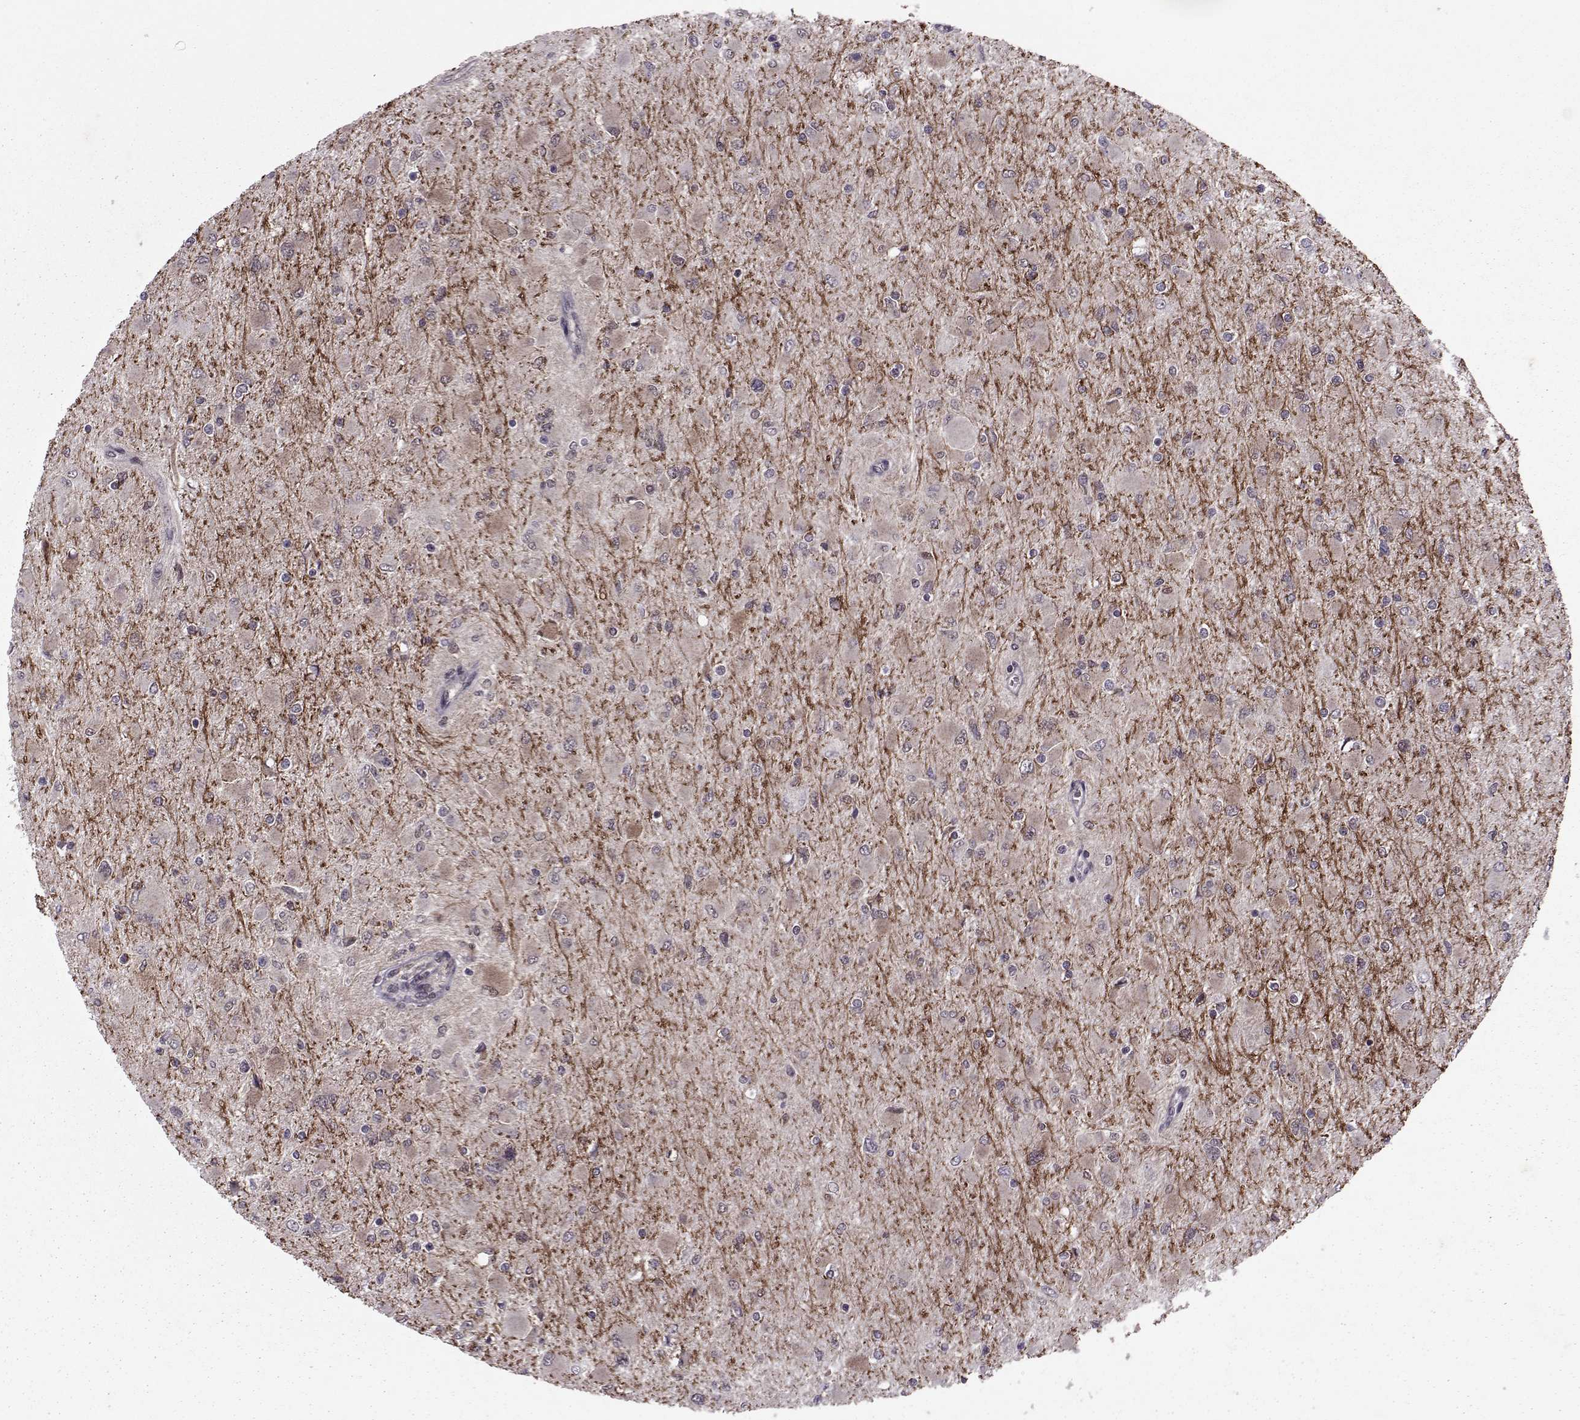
{"staining": {"intensity": "weak", "quantity": "25%-75%", "location": "cytoplasmic/membranous"}, "tissue": "glioma", "cell_type": "Tumor cells", "image_type": "cancer", "snomed": [{"axis": "morphology", "description": "Glioma, malignant, High grade"}, {"axis": "topography", "description": "Cerebral cortex"}], "caption": "Immunohistochemistry (IHC) micrograph of neoplastic tissue: human malignant high-grade glioma stained using immunohistochemistry (IHC) displays low levels of weak protein expression localized specifically in the cytoplasmic/membranous of tumor cells, appearing as a cytoplasmic/membranous brown color.", "gene": "CDK4", "patient": {"sex": "female", "age": 36}}